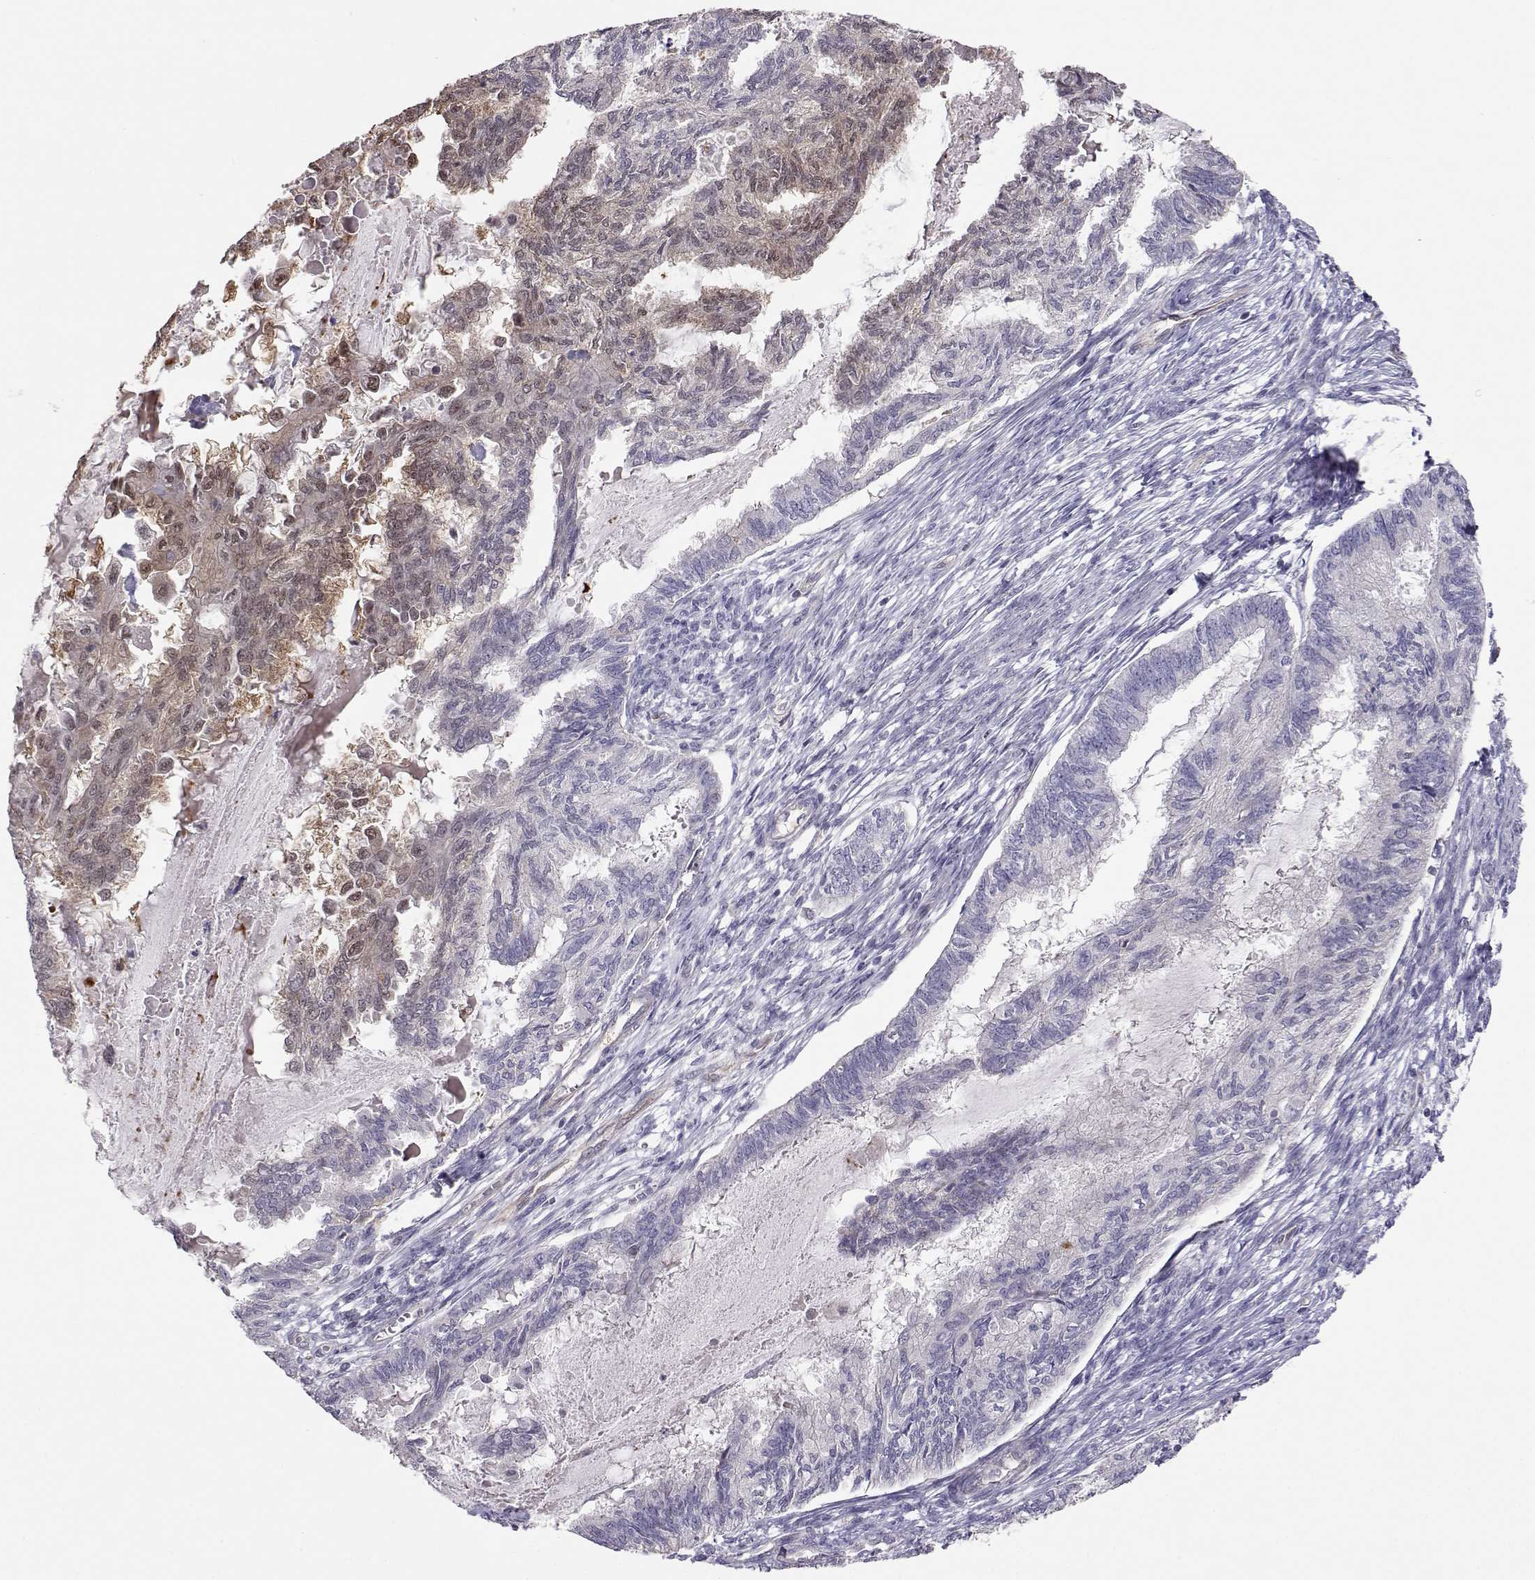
{"staining": {"intensity": "weak", "quantity": "<25%", "location": "cytoplasmic/membranous,nuclear"}, "tissue": "endometrial cancer", "cell_type": "Tumor cells", "image_type": "cancer", "snomed": [{"axis": "morphology", "description": "Adenocarcinoma, NOS"}, {"axis": "topography", "description": "Endometrium"}], "caption": "An image of adenocarcinoma (endometrial) stained for a protein reveals no brown staining in tumor cells.", "gene": "NCAM2", "patient": {"sex": "female", "age": 86}}